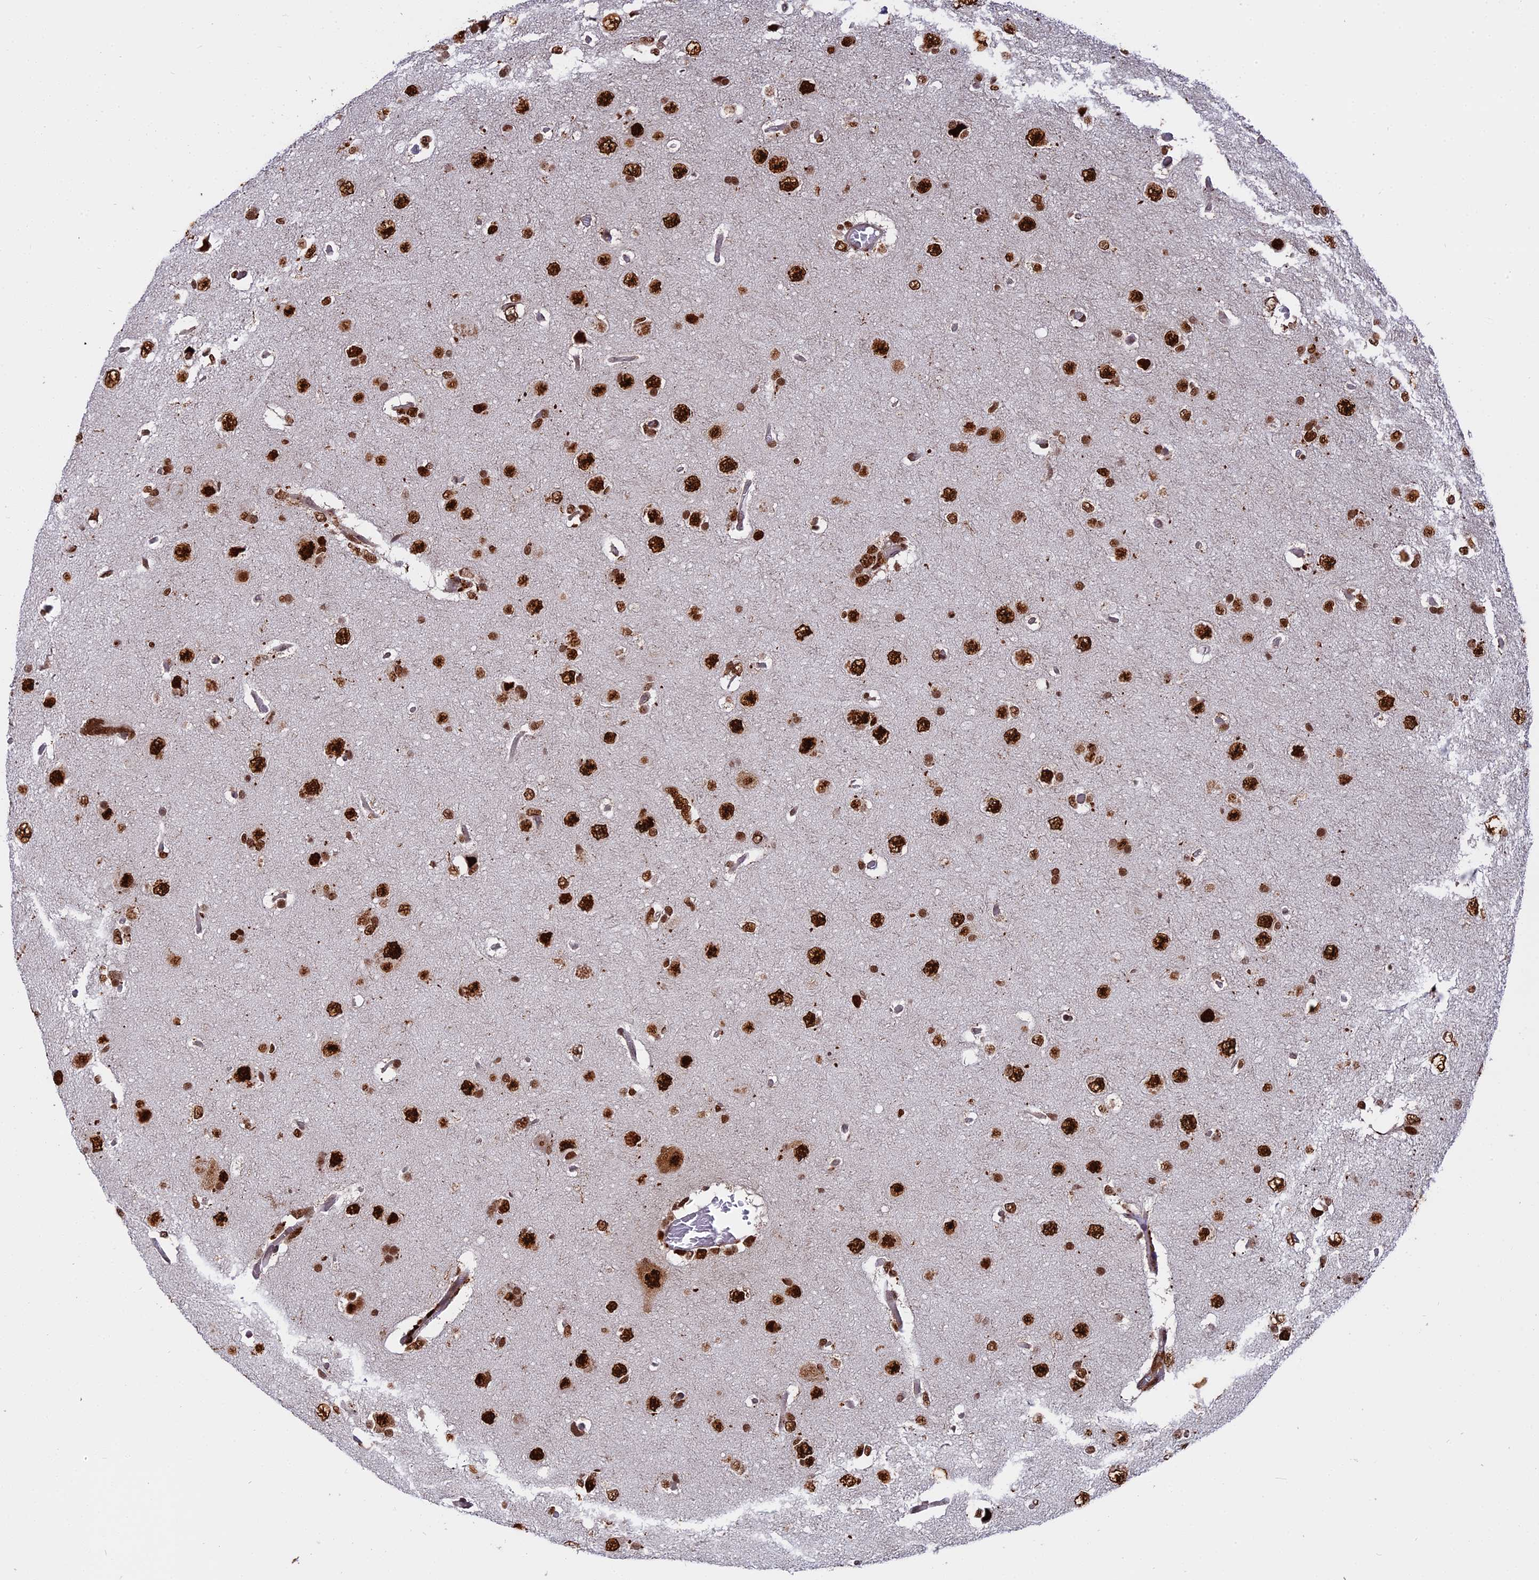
{"staining": {"intensity": "strong", "quantity": ">75%", "location": "nuclear"}, "tissue": "glioma", "cell_type": "Tumor cells", "image_type": "cancer", "snomed": [{"axis": "morphology", "description": "Glioma, malignant, High grade"}, {"axis": "topography", "description": "Brain"}], "caption": "Immunohistochemistry (IHC) of human glioma shows high levels of strong nuclear positivity in about >75% of tumor cells.", "gene": "RAMAC", "patient": {"sex": "female", "age": 59}}